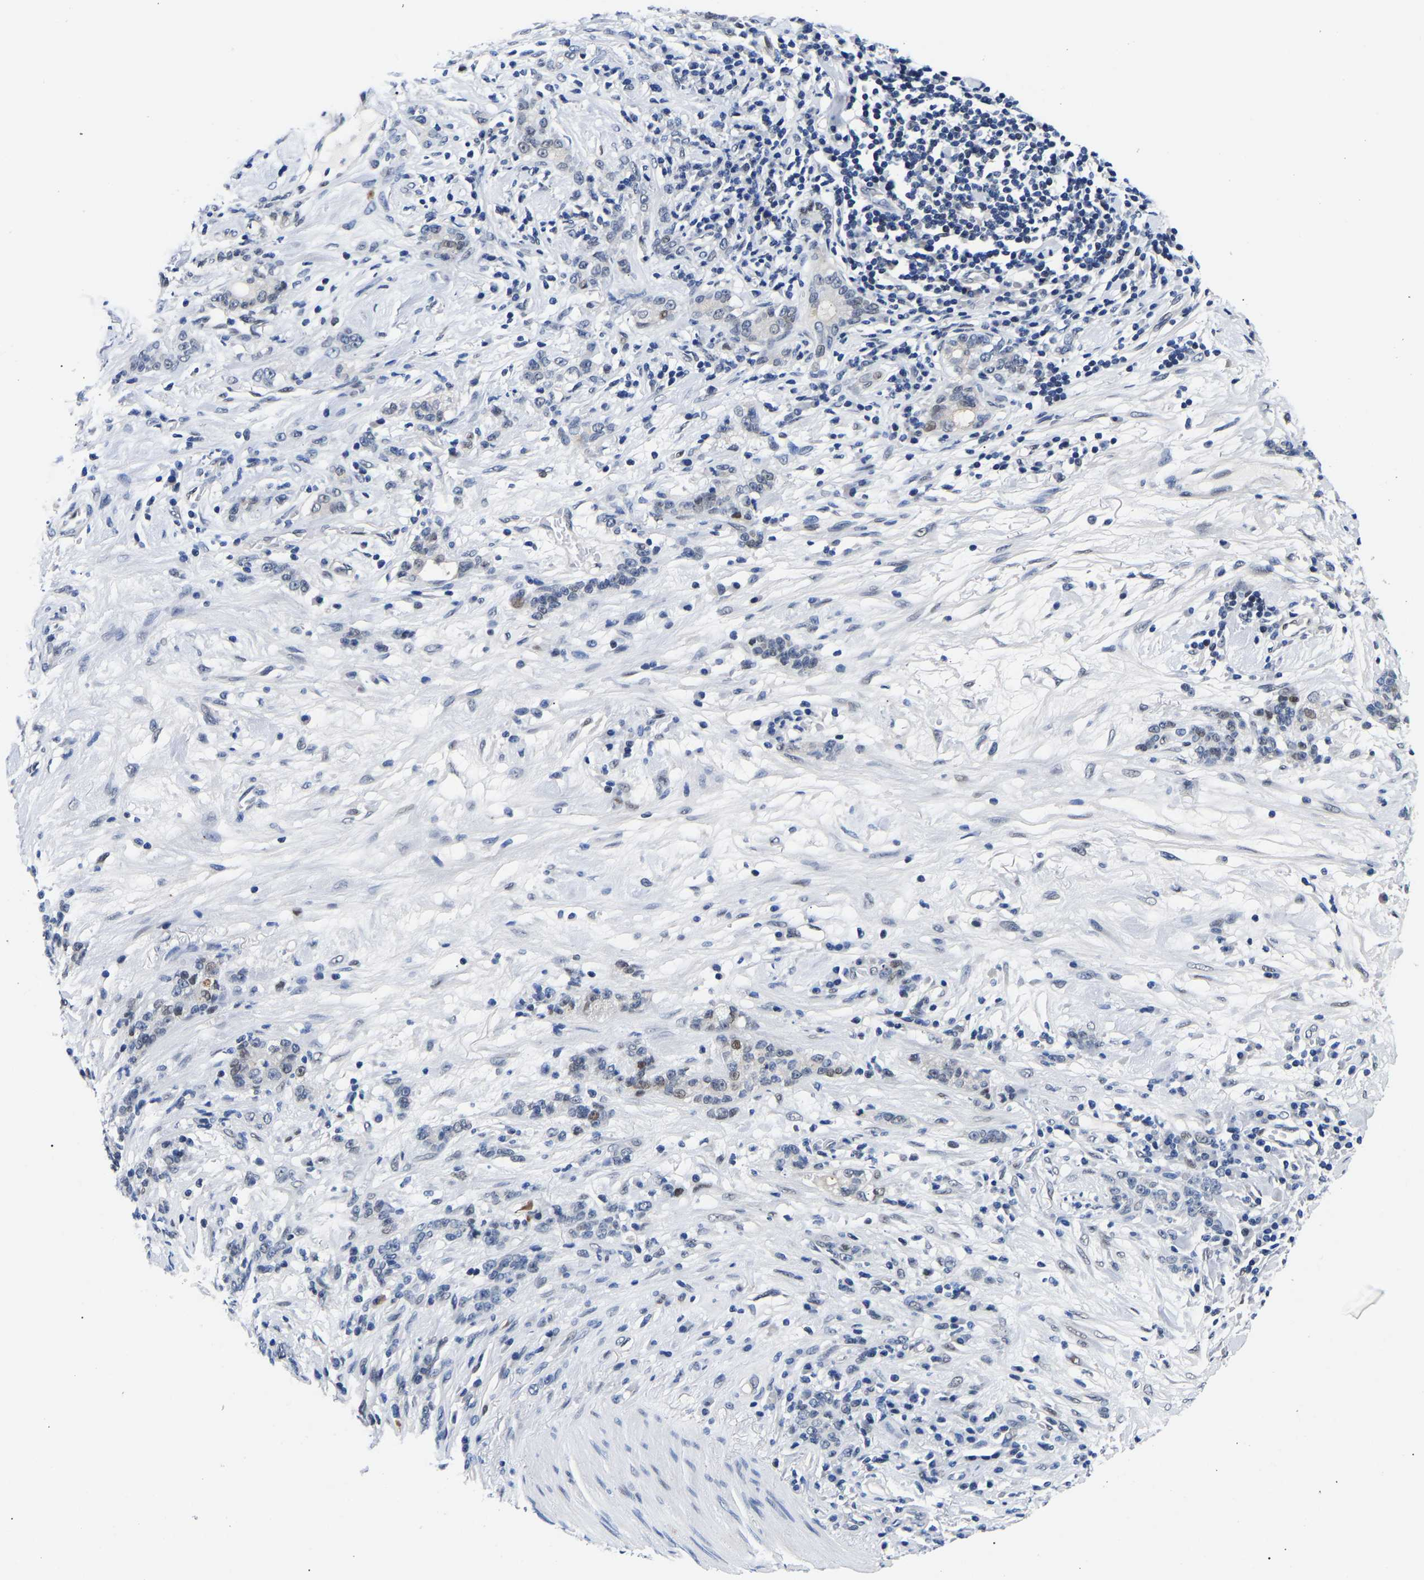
{"staining": {"intensity": "moderate", "quantity": "<25%", "location": "nuclear"}, "tissue": "stomach cancer", "cell_type": "Tumor cells", "image_type": "cancer", "snomed": [{"axis": "morphology", "description": "Adenocarcinoma, NOS"}, {"axis": "topography", "description": "Stomach, lower"}], "caption": "Protein expression analysis of stomach cancer exhibits moderate nuclear expression in about <25% of tumor cells.", "gene": "PTRHD1", "patient": {"sex": "male", "age": 88}}